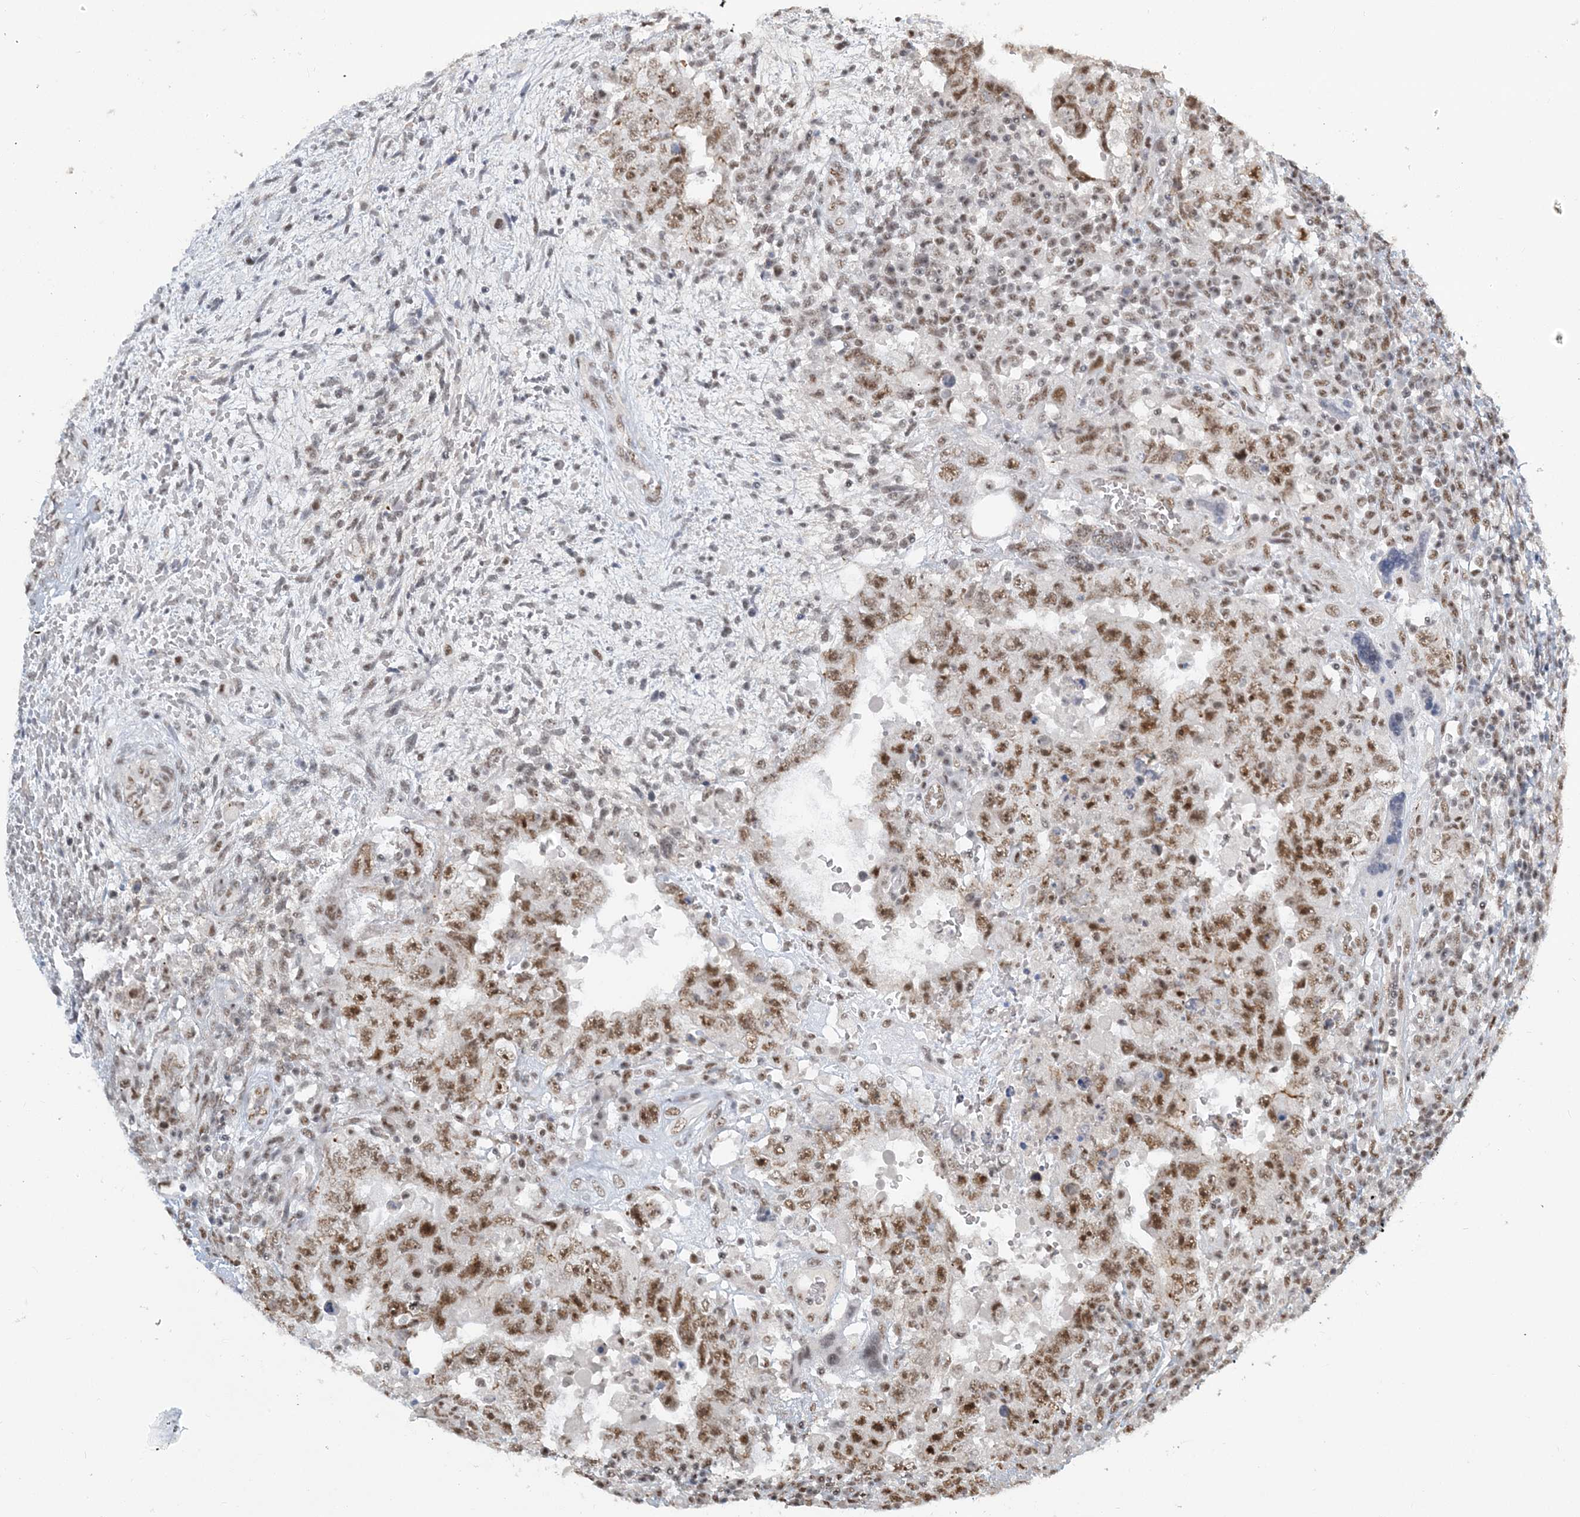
{"staining": {"intensity": "moderate", "quantity": ">75%", "location": "nuclear"}, "tissue": "testis cancer", "cell_type": "Tumor cells", "image_type": "cancer", "snomed": [{"axis": "morphology", "description": "Carcinoma, Embryonal, NOS"}, {"axis": "topography", "description": "Testis"}], "caption": "A medium amount of moderate nuclear staining is seen in about >75% of tumor cells in testis embryonal carcinoma tissue. The staining is performed using DAB brown chromogen to label protein expression. The nuclei are counter-stained blue using hematoxylin.", "gene": "PLRG1", "patient": {"sex": "male", "age": 26}}